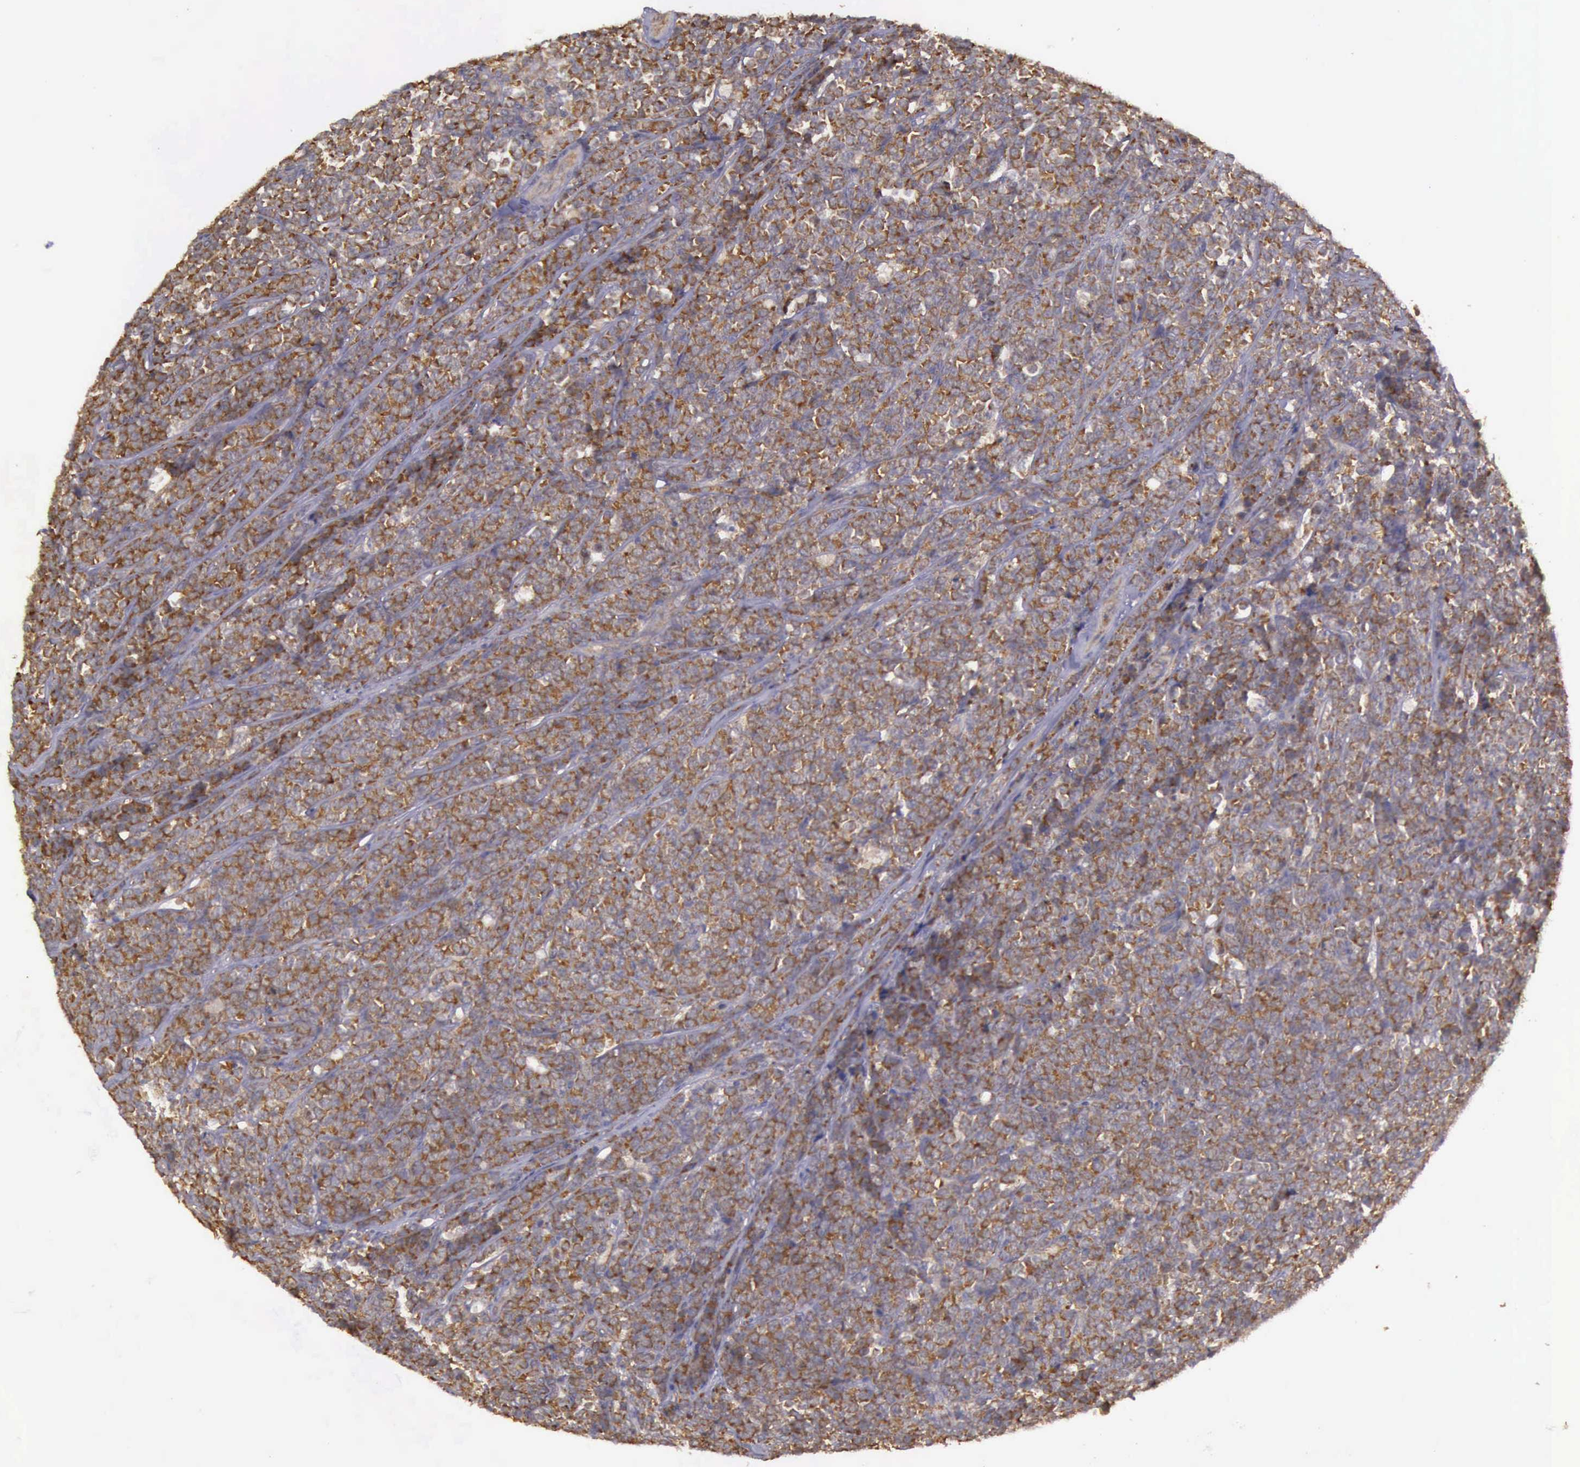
{"staining": {"intensity": "moderate", "quantity": ">75%", "location": "cytoplasmic/membranous"}, "tissue": "lymphoma", "cell_type": "Tumor cells", "image_type": "cancer", "snomed": [{"axis": "morphology", "description": "Malignant lymphoma, non-Hodgkin's type, High grade"}, {"axis": "topography", "description": "Small intestine"}, {"axis": "topography", "description": "Colon"}], "caption": "Immunohistochemical staining of human lymphoma reveals moderate cytoplasmic/membranous protein expression in about >75% of tumor cells.", "gene": "EIF5", "patient": {"sex": "male", "age": 8}}